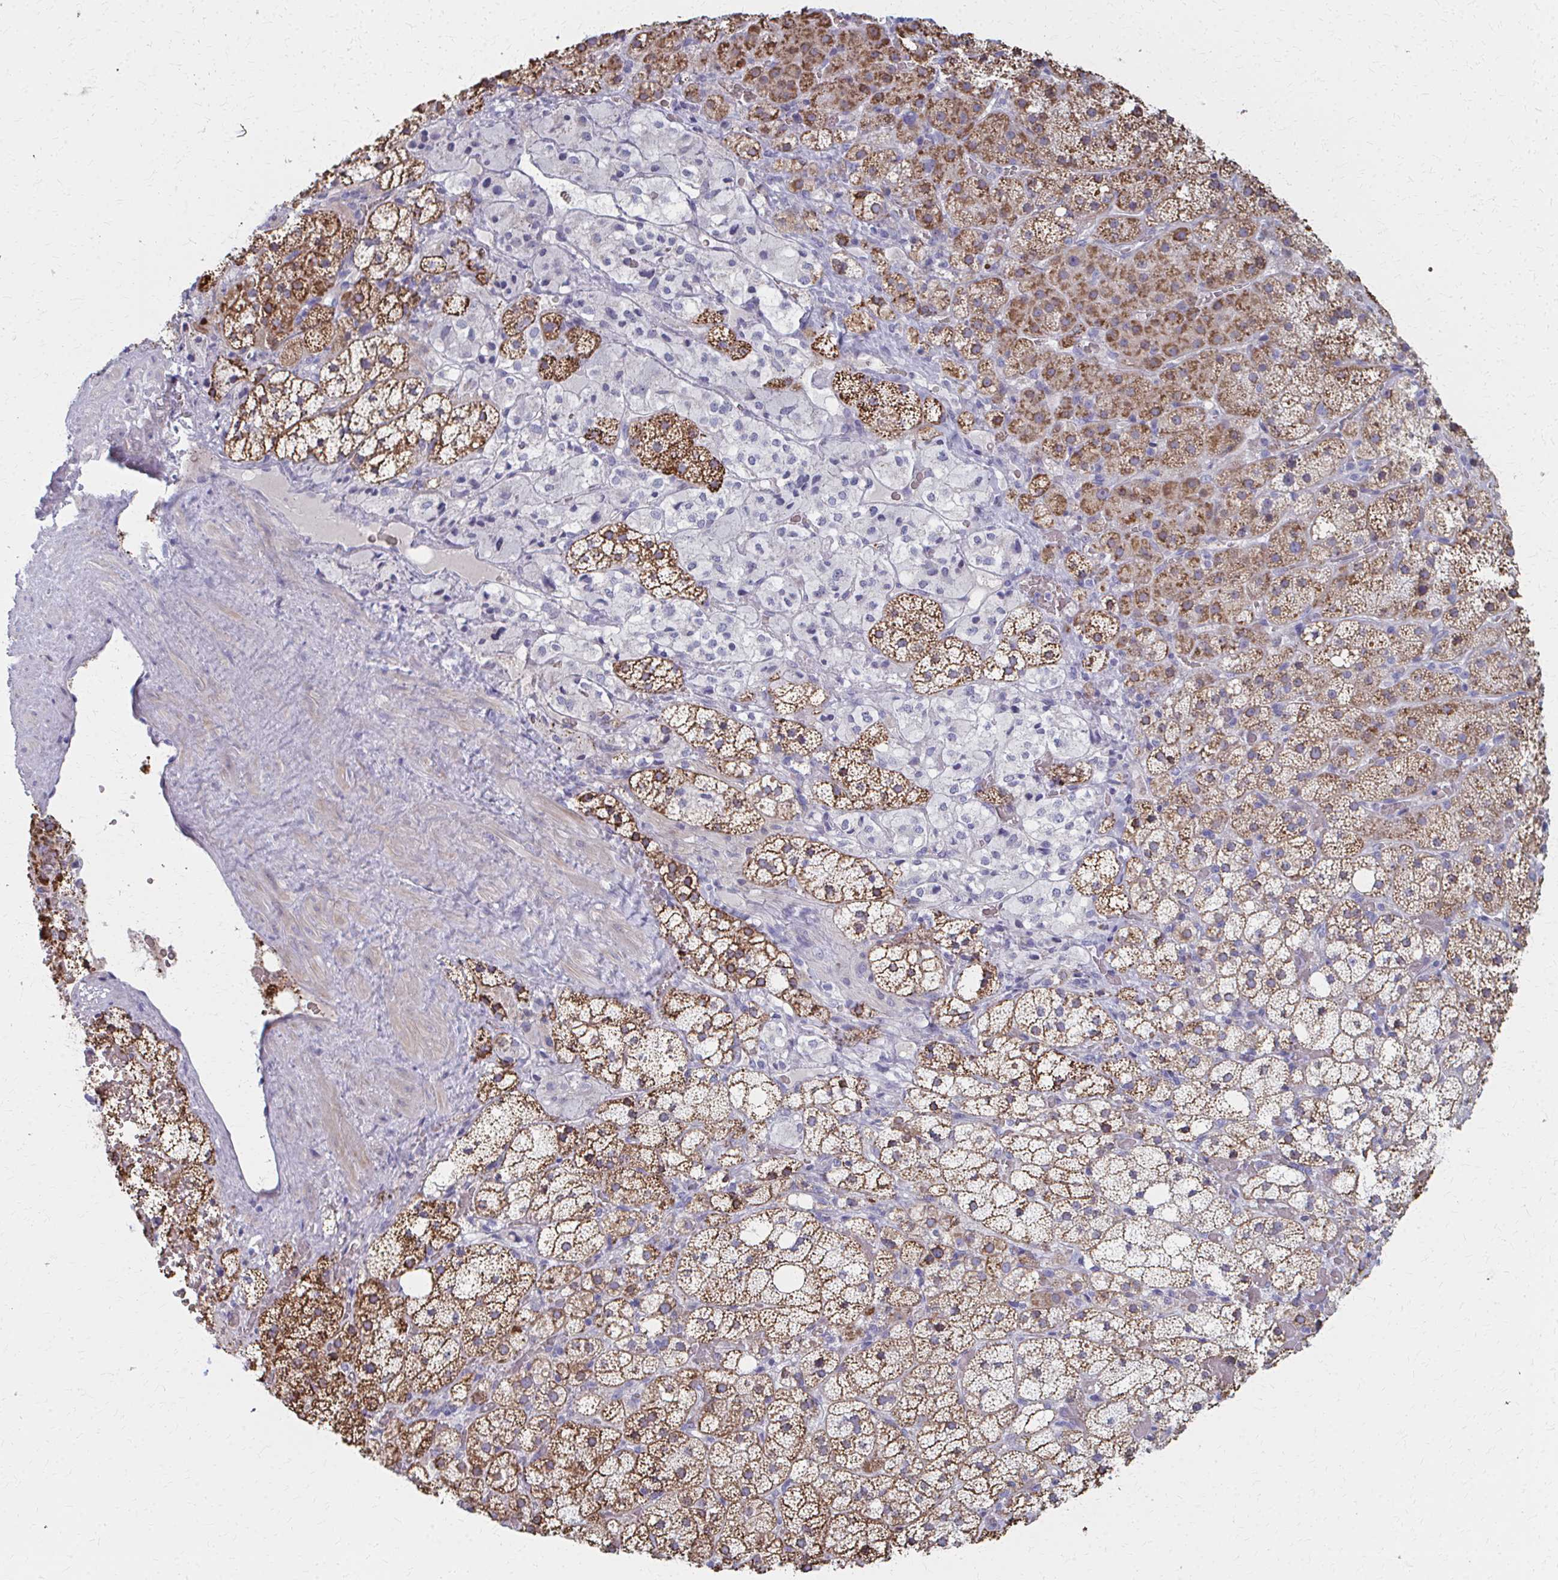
{"staining": {"intensity": "moderate", "quantity": ">75%", "location": "cytoplasmic/membranous"}, "tissue": "adrenal gland", "cell_type": "Glandular cells", "image_type": "normal", "snomed": [{"axis": "morphology", "description": "Normal tissue, NOS"}, {"axis": "topography", "description": "Adrenal gland"}], "caption": "Immunohistochemical staining of unremarkable adrenal gland demonstrates >75% levels of moderate cytoplasmic/membranous protein expression in about >75% of glandular cells. The staining was performed using DAB (3,3'-diaminobenzidine) to visualize the protein expression in brown, while the nuclei were stained in blue with hematoxylin (Magnification: 20x).", "gene": "MS4A2", "patient": {"sex": "male", "age": 53}}